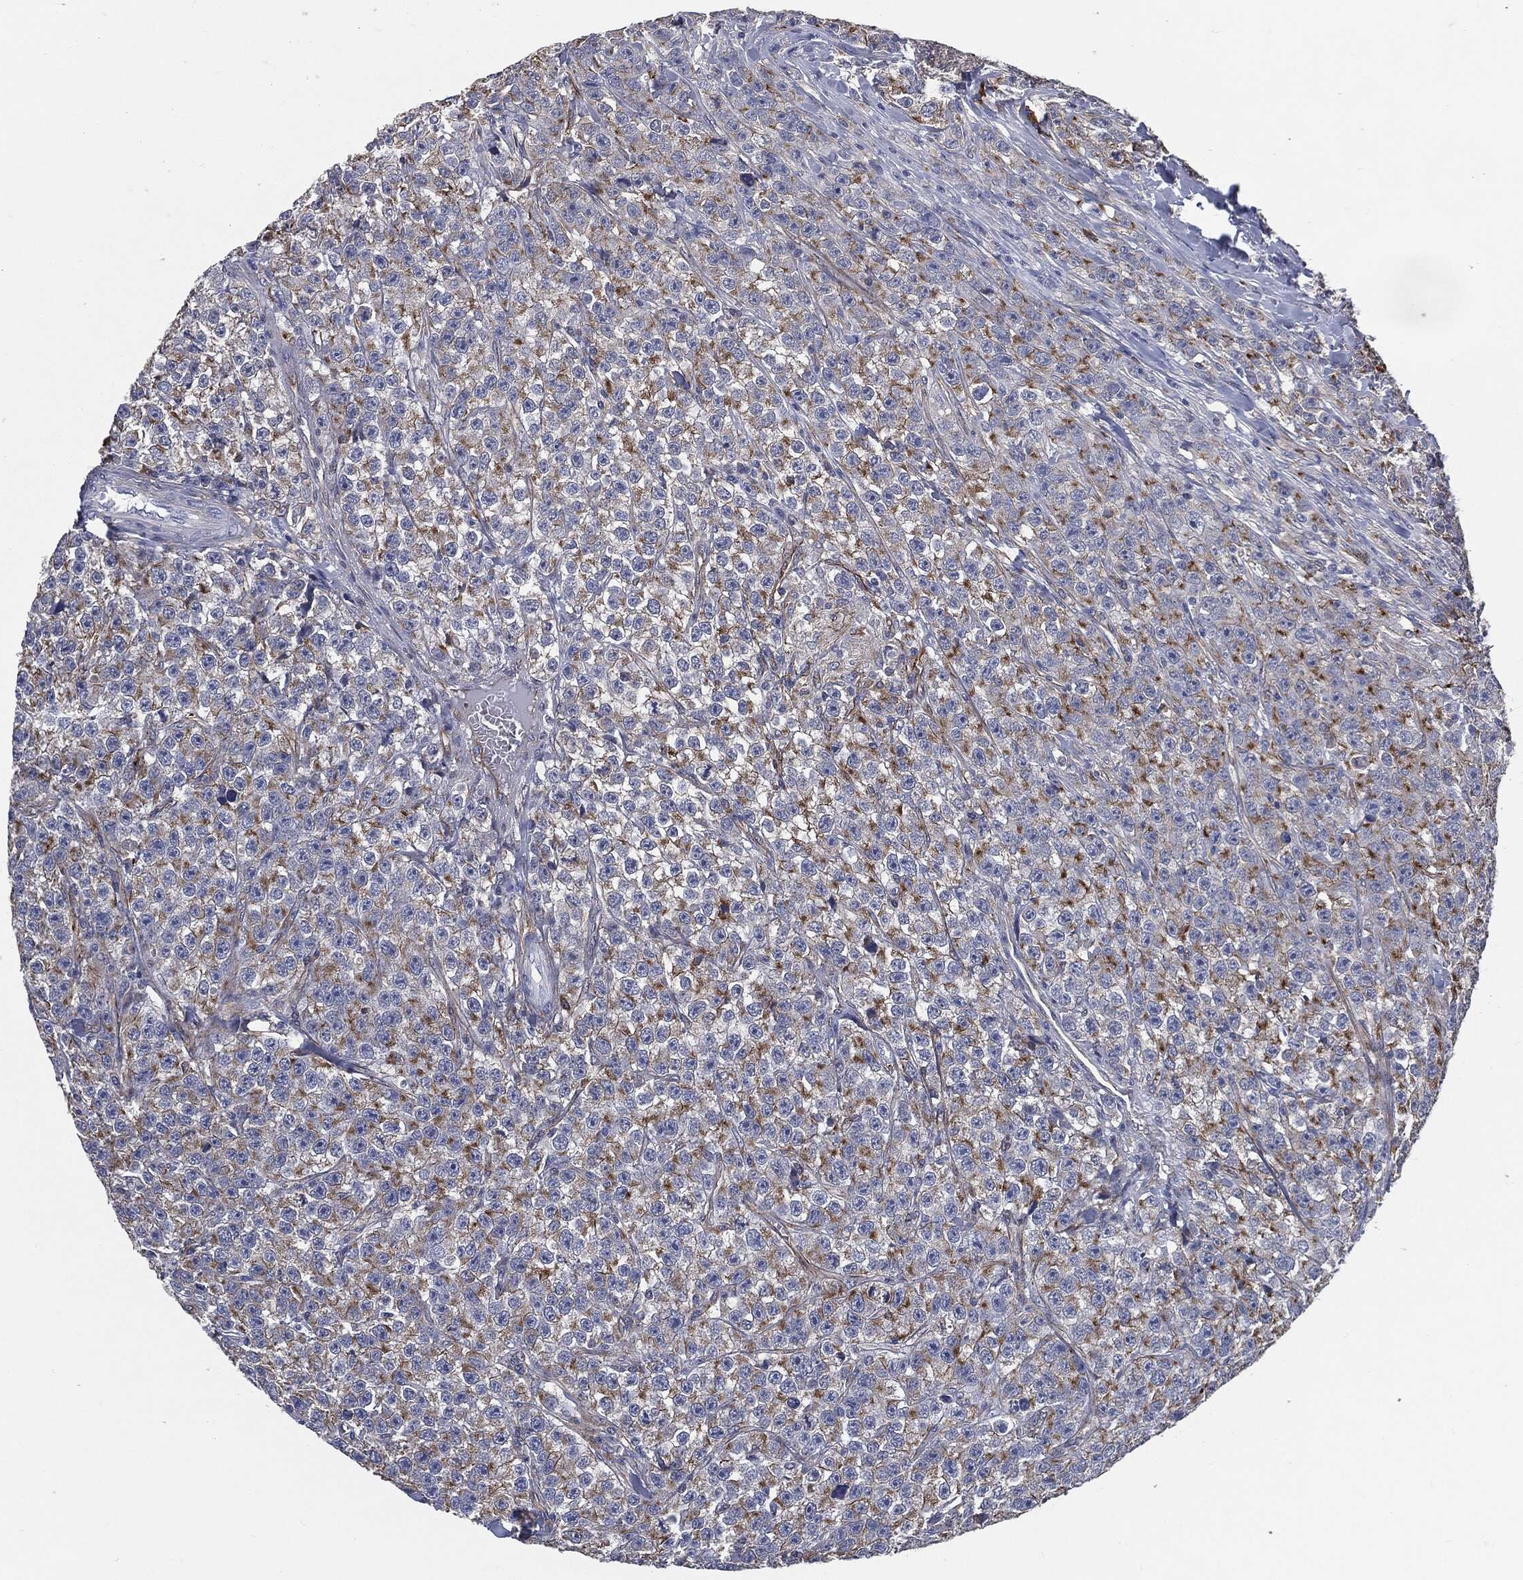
{"staining": {"intensity": "strong", "quantity": "<25%", "location": "cytoplasmic/membranous"}, "tissue": "testis cancer", "cell_type": "Tumor cells", "image_type": "cancer", "snomed": [{"axis": "morphology", "description": "Seminoma, NOS"}, {"axis": "topography", "description": "Testis"}], "caption": "Immunohistochemical staining of human seminoma (testis) shows medium levels of strong cytoplasmic/membranous expression in approximately <25% of tumor cells. Using DAB (brown) and hematoxylin (blue) stains, captured at high magnification using brightfield microscopy.", "gene": "SVIL", "patient": {"sex": "male", "age": 59}}